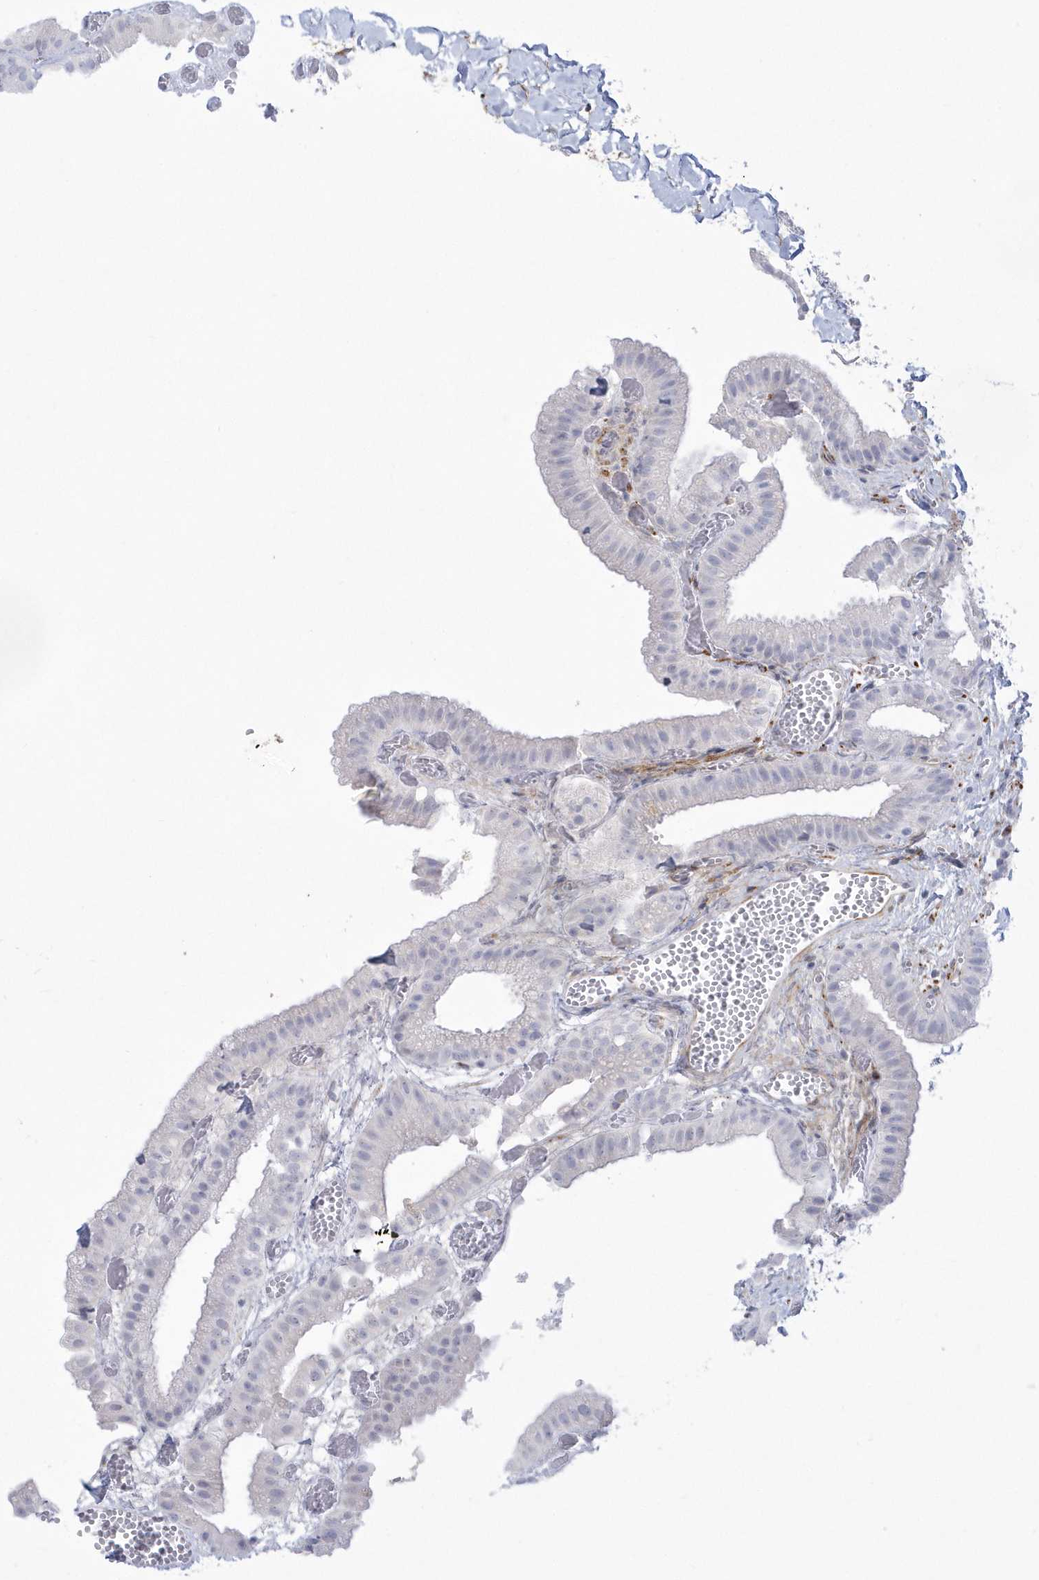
{"staining": {"intensity": "negative", "quantity": "none", "location": "none"}, "tissue": "gallbladder", "cell_type": "Glandular cells", "image_type": "normal", "snomed": [{"axis": "morphology", "description": "Normal tissue, NOS"}, {"axis": "topography", "description": "Gallbladder"}], "caption": "High magnification brightfield microscopy of normal gallbladder stained with DAB (brown) and counterstained with hematoxylin (blue): glandular cells show no significant staining.", "gene": "WDR27", "patient": {"sex": "female", "age": 64}}